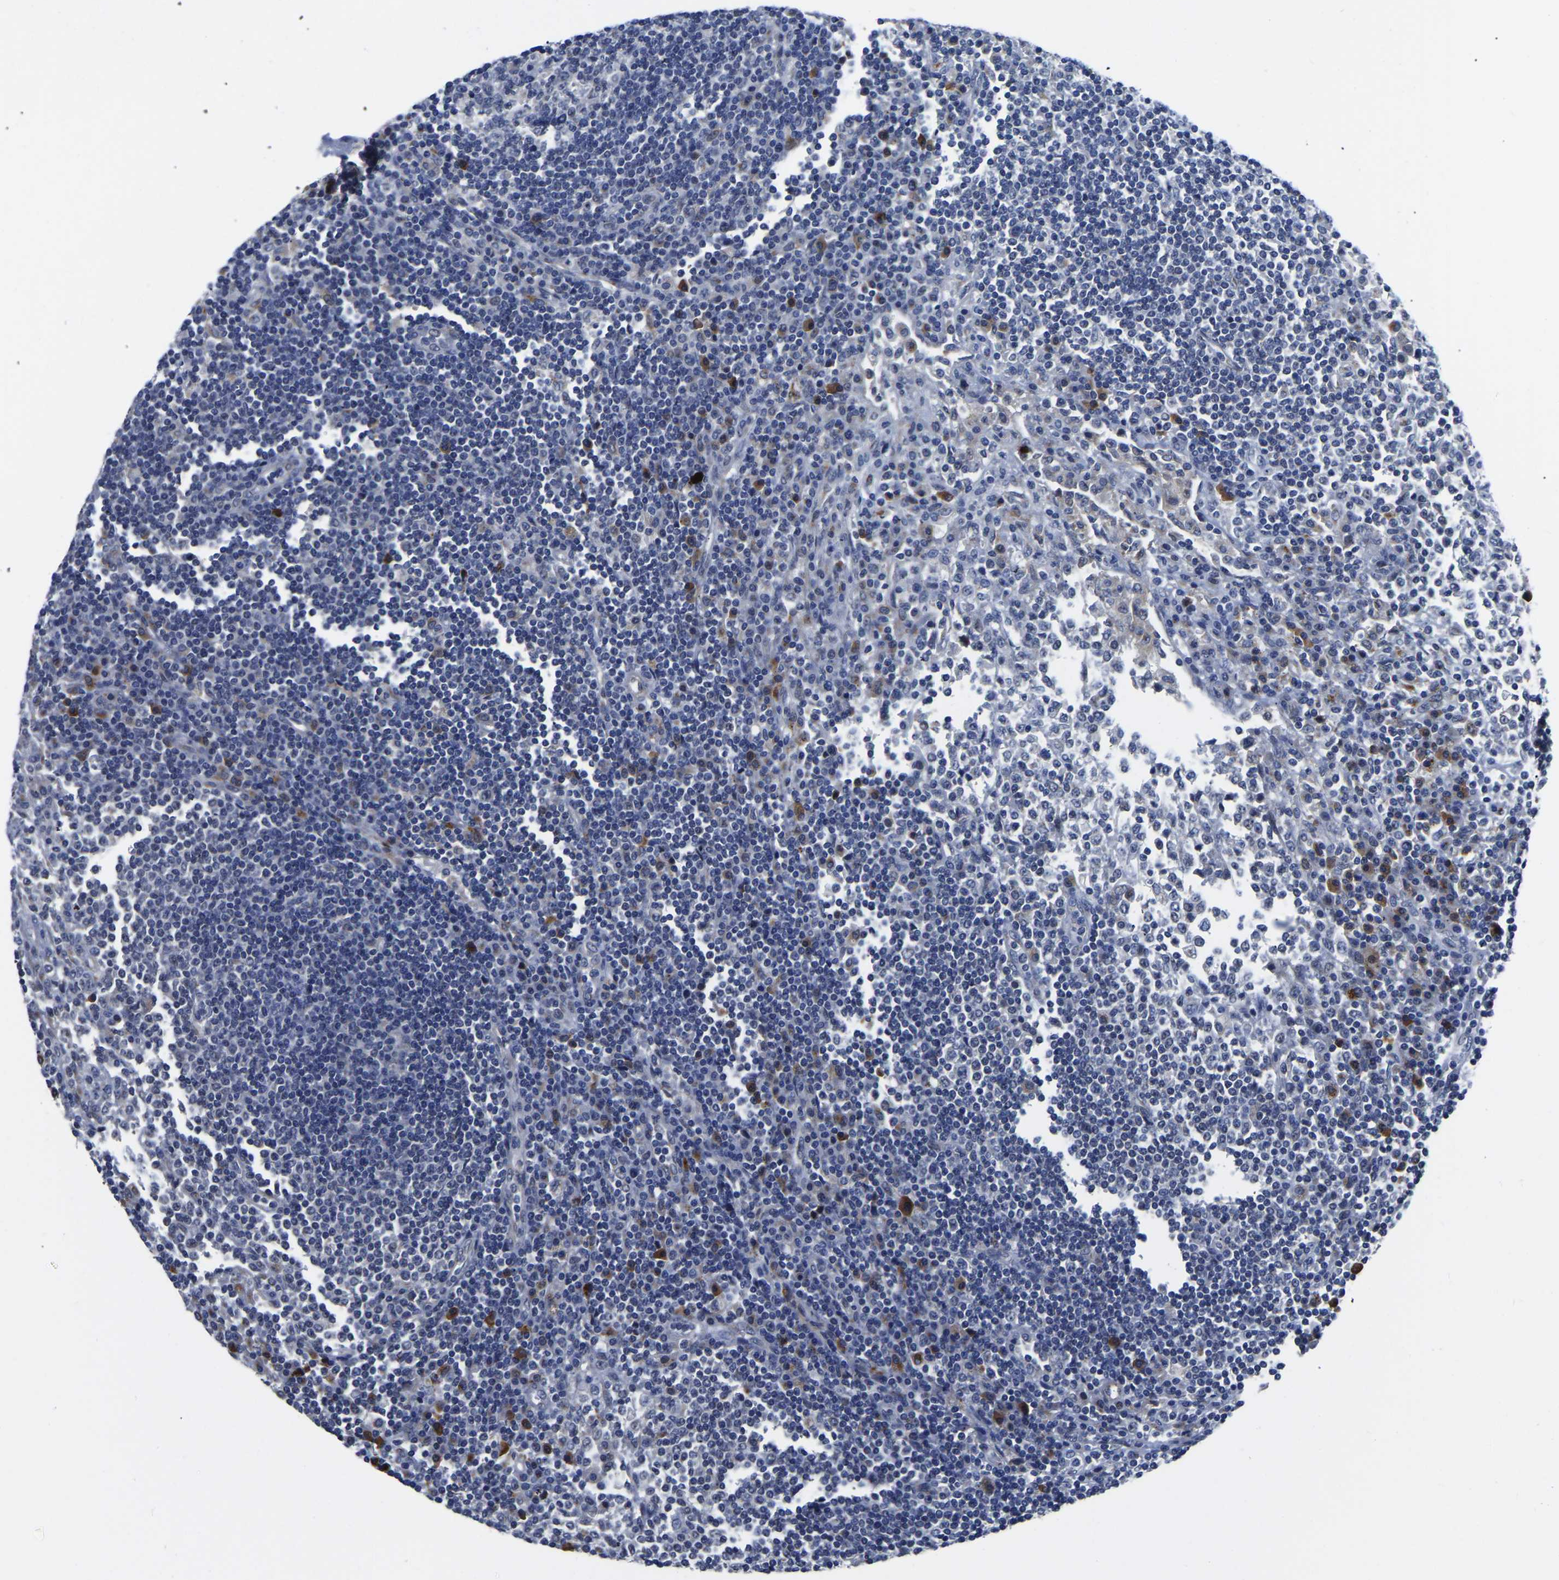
{"staining": {"intensity": "negative", "quantity": "none", "location": "none"}, "tissue": "lymph node", "cell_type": "Germinal center cells", "image_type": "normal", "snomed": [{"axis": "morphology", "description": "Normal tissue, NOS"}, {"axis": "topography", "description": "Lymph node"}], "caption": "Immunohistochemical staining of benign lymph node demonstrates no significant expression in germinal center cells. (DAB (3,3'-diaminobenzidine) immunohistochemistry (IHC) visualized using brightfield microscopy, high magnification).", "gene": "PDLIM7", "patient": {"sex": "female", "age": 53}}